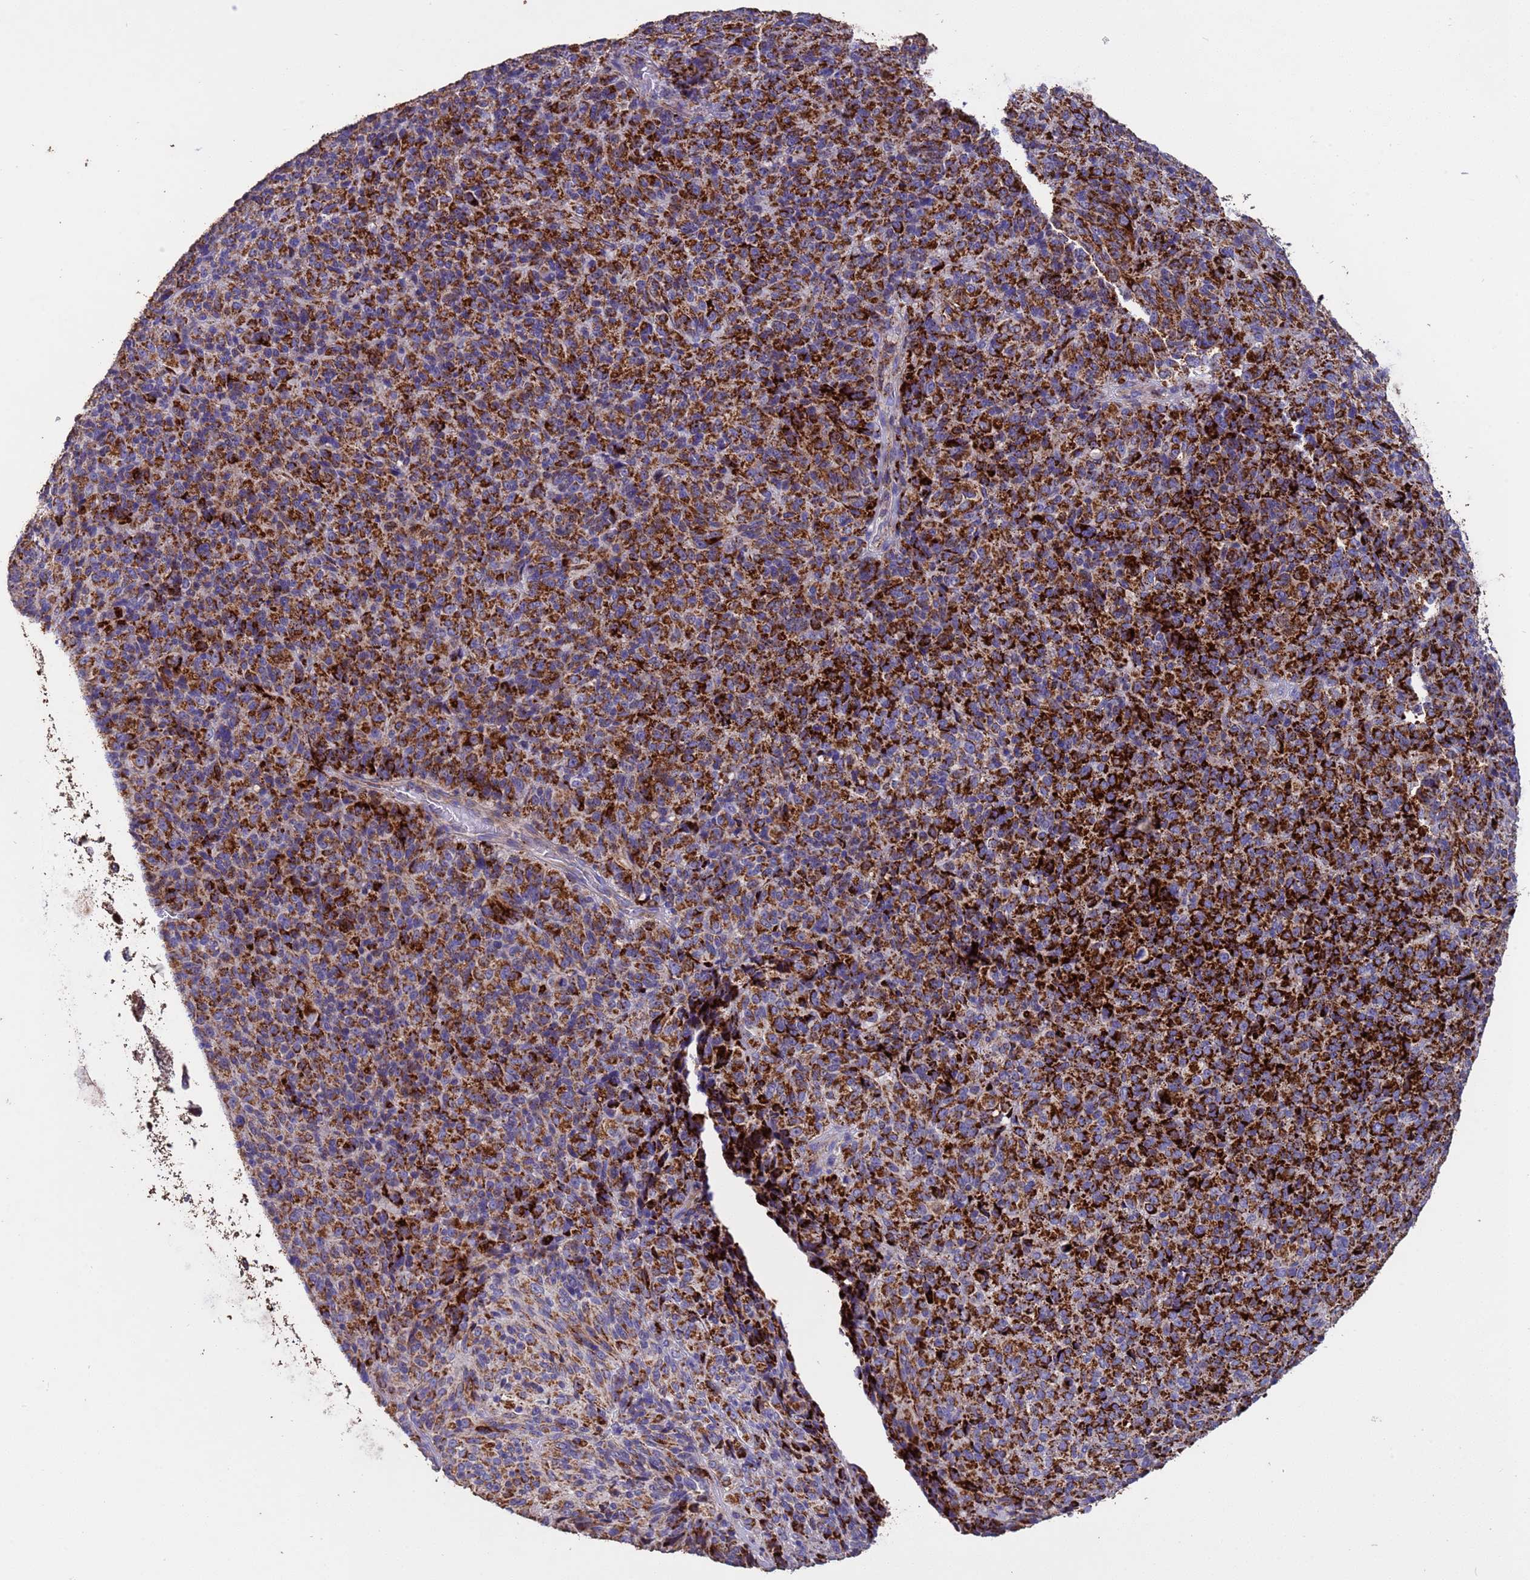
{"staining": {"intensity": "strong", "quantity": ">75%", "location": "cytoplasmic/membranous"}, "tissue": "melanoma", "cell_type": "Tumor cells", "image_type": "cancer", "snomed": [{"axis": "morphology", "description": "Malignant melanoma, Metastatic site"}, {"axis": "topography", "description": "Brain"}], "caption": "High-magnification brightfield microscopy of malignant melanoma (metastatic site) stained with DAB (3,3'-diaminobenzidine) (brown) and counterstained with hematoxylin (blue). tumor cells exhibit strong cytoplasmic/membranous staining is appreciated in about>75% of cells.", "gene": "ZNFX1", "patient": {"sex": "female", "age": 56}}